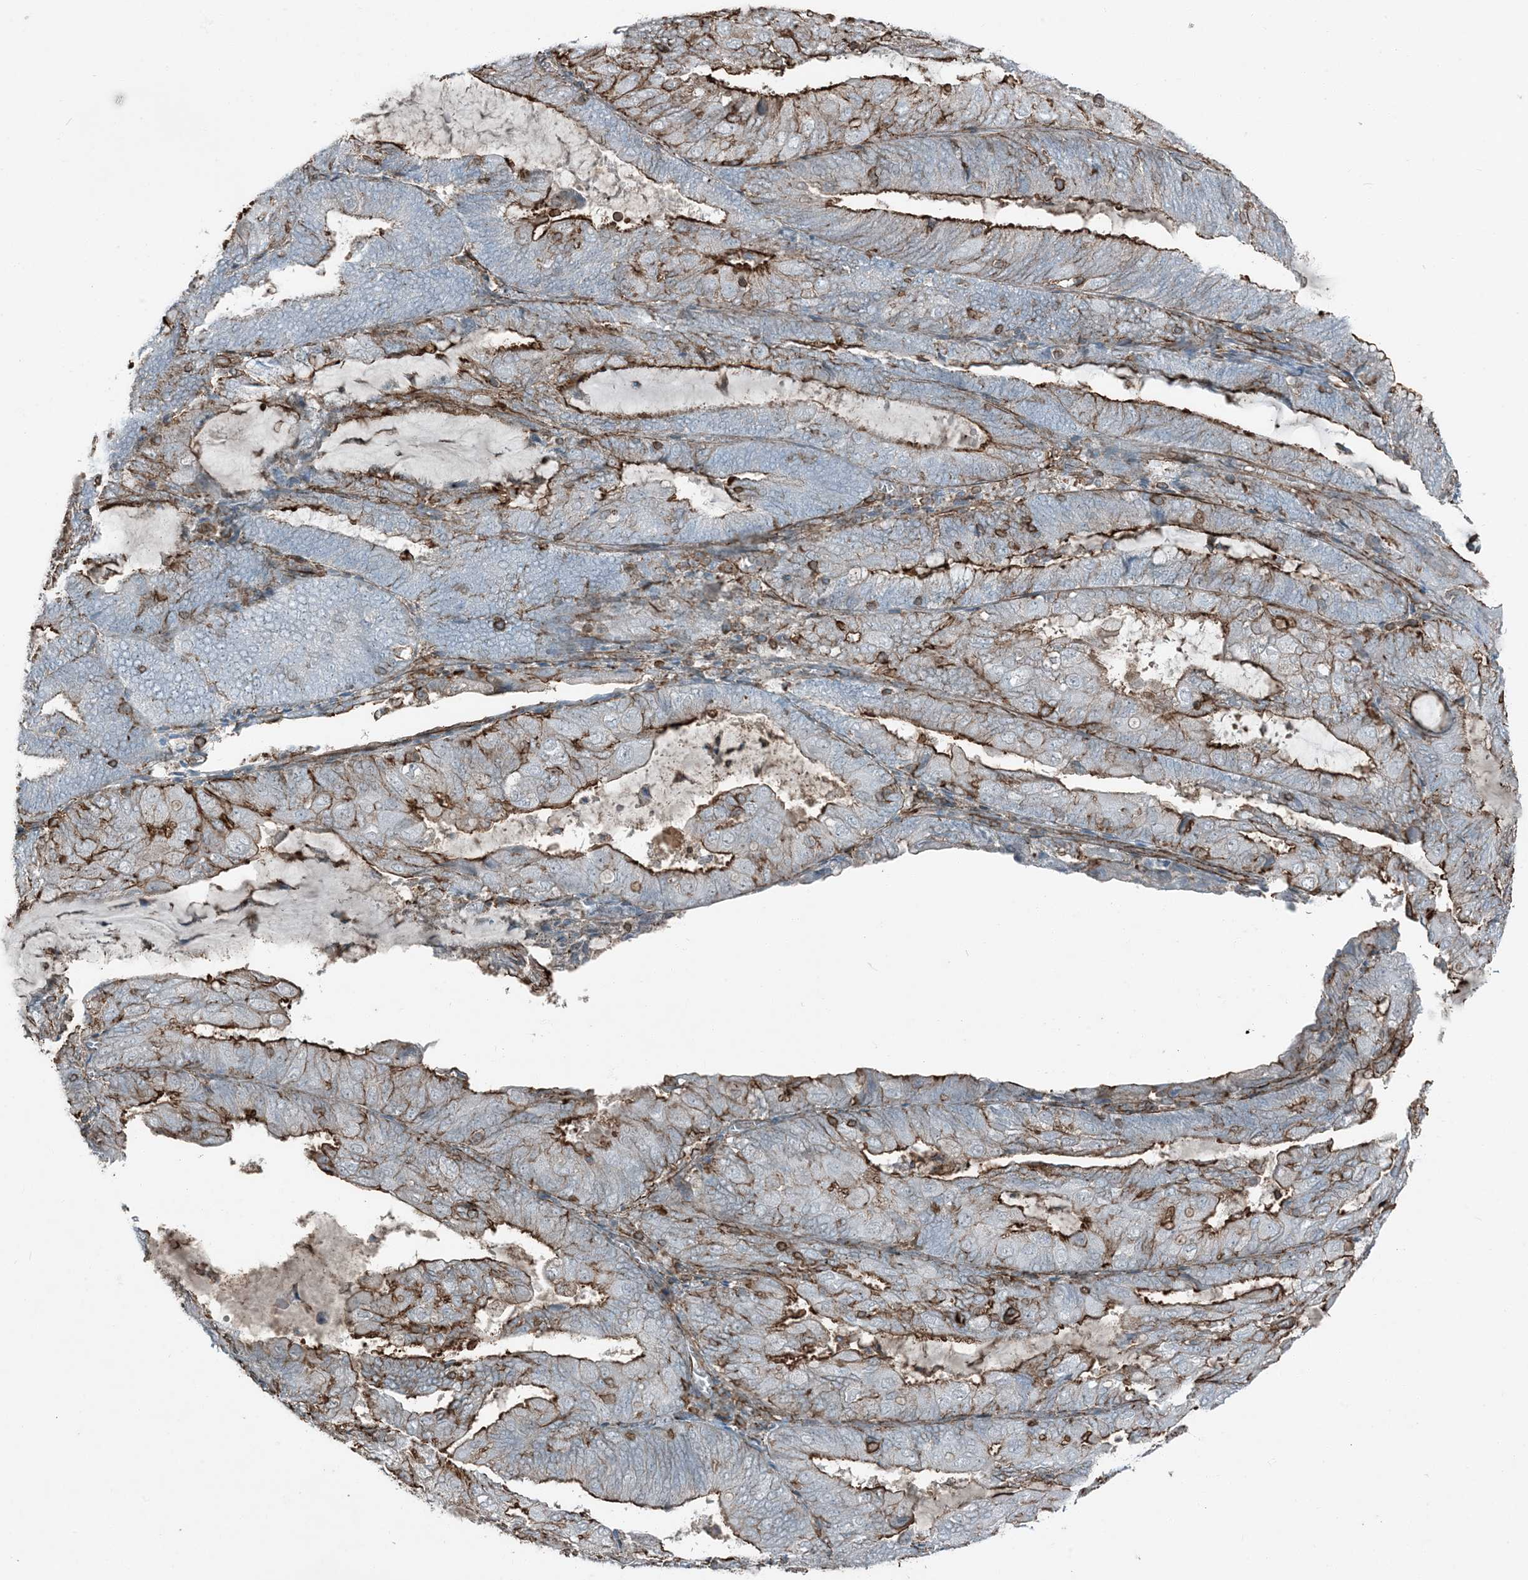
{"staining": {"intensity": "strong", "quantity": "25%-75%", "location": "cytoplasmic/membranous"}, "tissue": "endometrial cancer", "cell_type": "Tumor cells", "image_type": "cancer", "snomed": [{"axis": "morphology", "description": "Adenocarcinoma, NOS"}, {"axis": "topography", "description": "Endometrium"}], "caption": "High-magnification brightfield microscopy of endometrial adenocarcinoma stained with DAB (brown) and counterstained with hematoxylin (blue). tumor cells exhibit strong cytoplasmic/membranous positivity is seen in approximately25%-75% of cells. (DAB (3,3'-diaminobenzidine) IHC with brightfield microscopy, high magnification).", "gene": "APOBEC3C", "patient": {"sex": "female", "age": 81}}